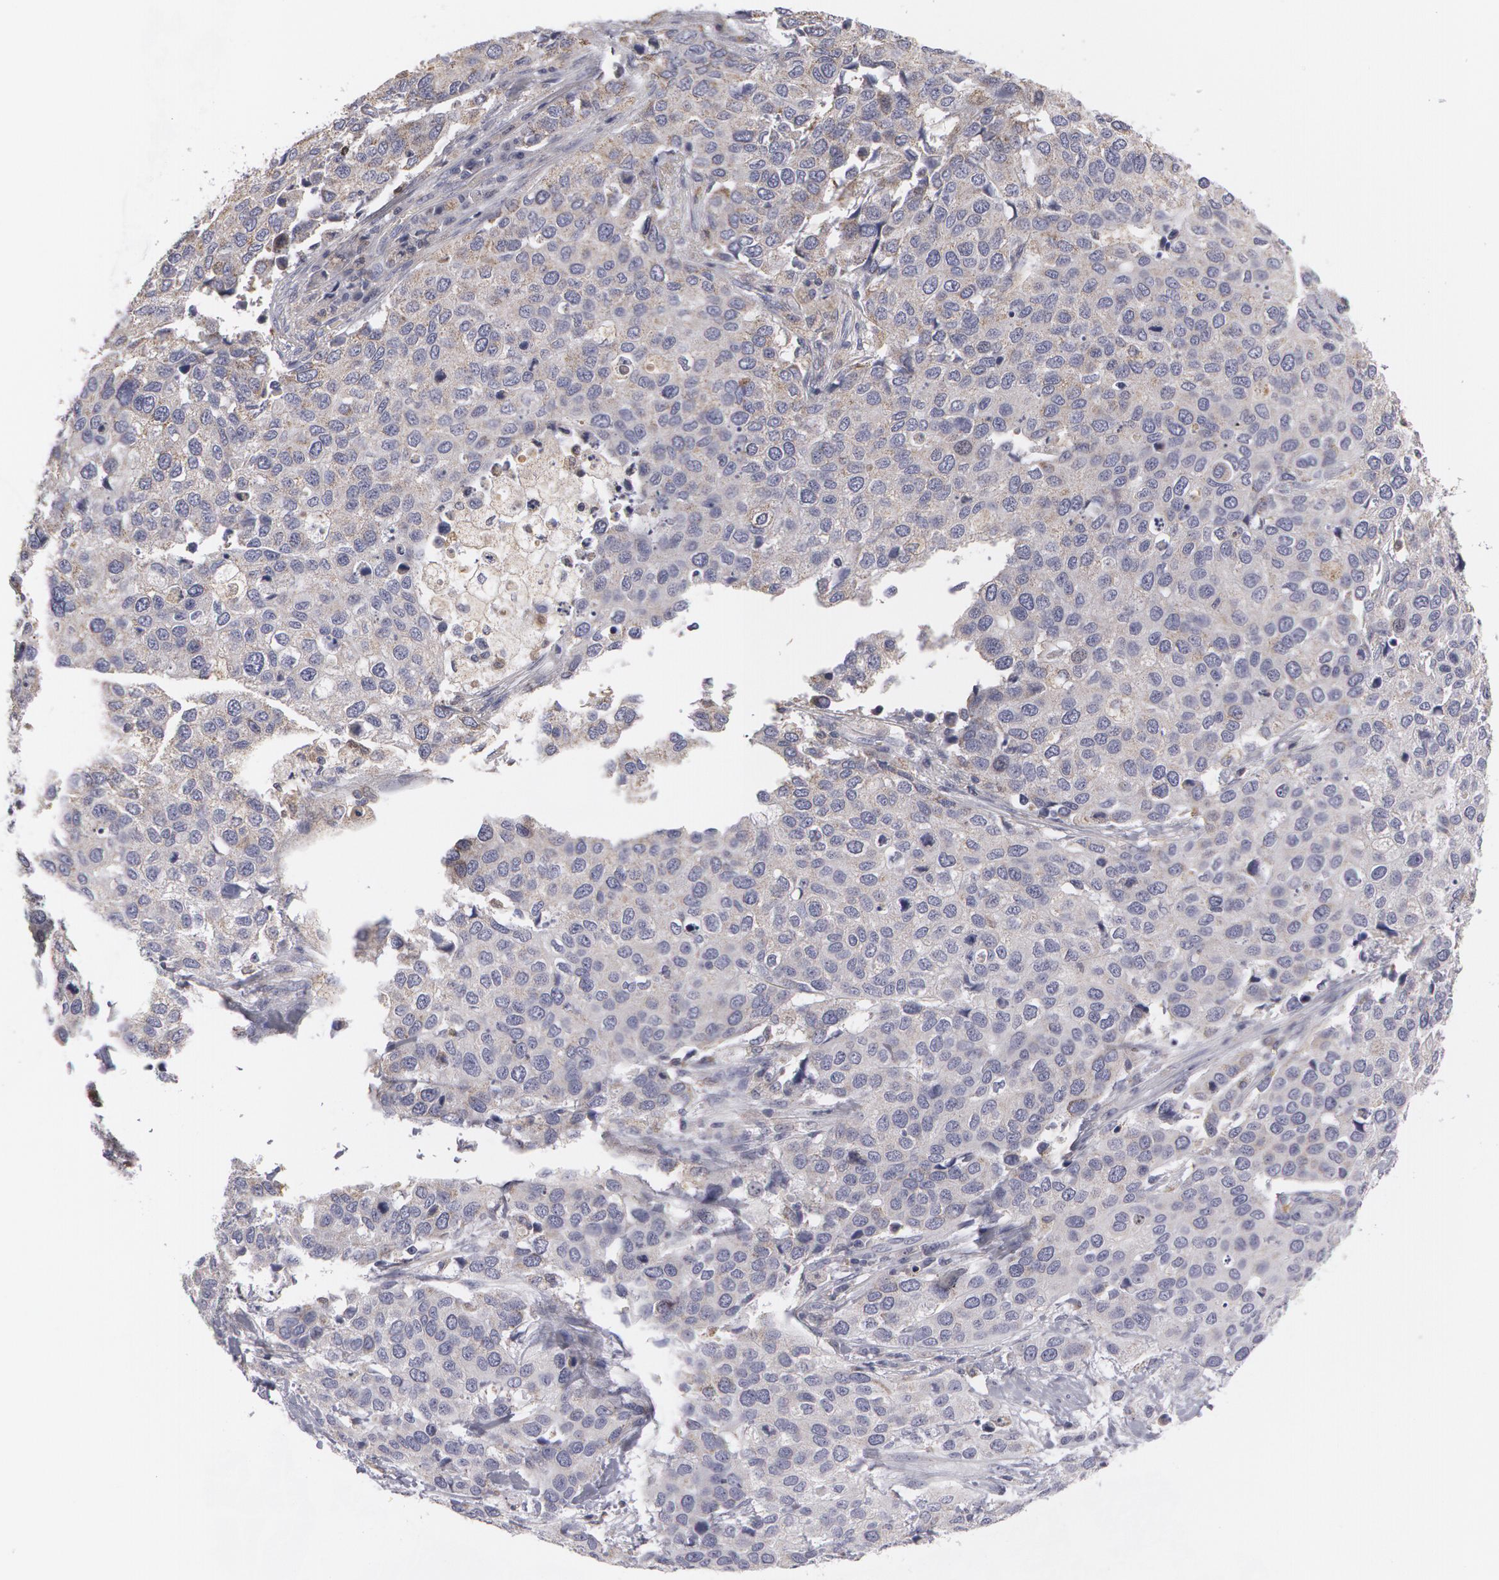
{"staining": {"intensity": "weak", "quantity": "25%-75%", "location": "cytoplasmic/membranous"}, "tissue": "cervical cancer", "cell_type": "Tumor cells", "image_type": "cancer", "snomed": [{"axis": "morphology", "description": "Squamous cell carcinoma, NOS"}, {"axis": "topography", "description": "Cervix"}], "caption": "Human cervical squamous cell carcinoma stained with a protein marker shows weak staining in tumor cells.", "gene": "CAT", "patient": {"sex": "female", "age": 54}}